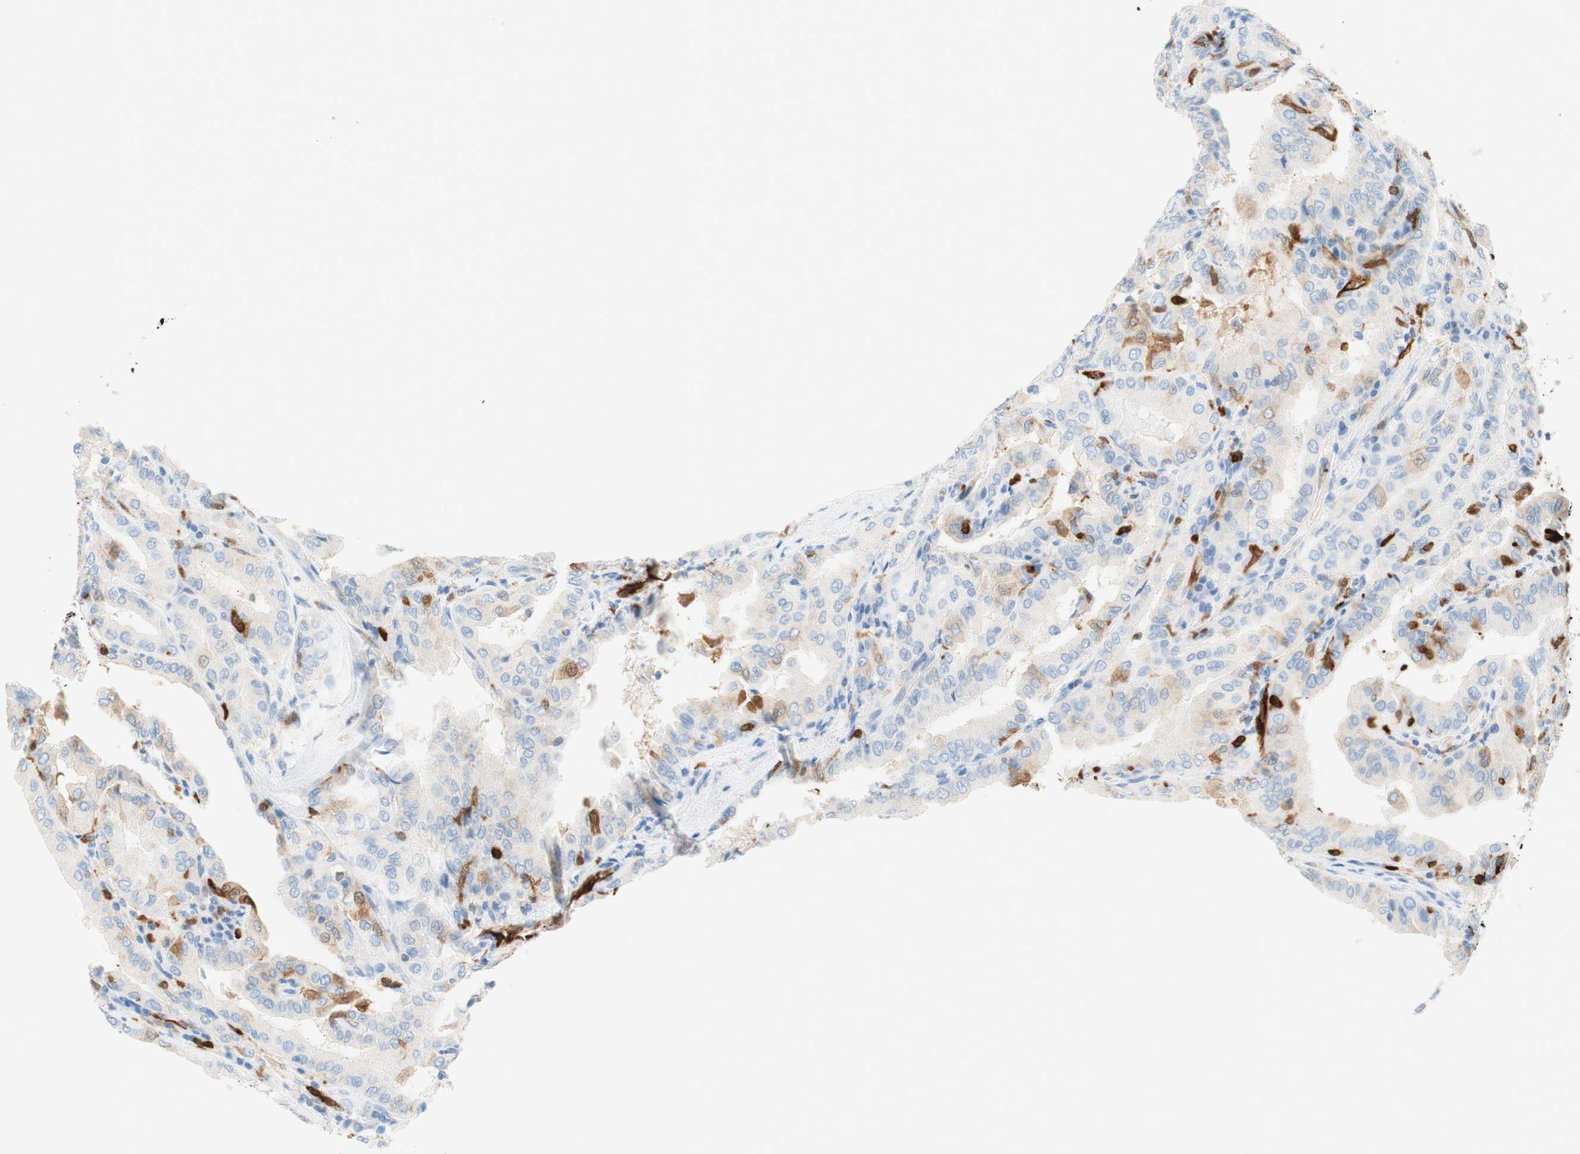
{"staining": {"intensity": "moderate", "quantity": "<25%", "location": "cytoplasmic/membranous,nuclear"}, "tissue": "thyroid cancer", "cell_type": "Tumor cells", "image_type": "cancer", "snomed": [{"axis": "morphology", "description": "Papillary adenocarcinoma, NOS"}, {"axis": "topography", "description": "Thyroid gland"}], "caption": "This photomicrograph shows immunohistochemistry staining of human thyroid papillary adenocarcinoma, with low moderate cytoplasmic/membranous and nuclear expression in approximately <25% of tumor cells.", "gene": "STMN1", "patient": {"sex": "male", "age": 33}}